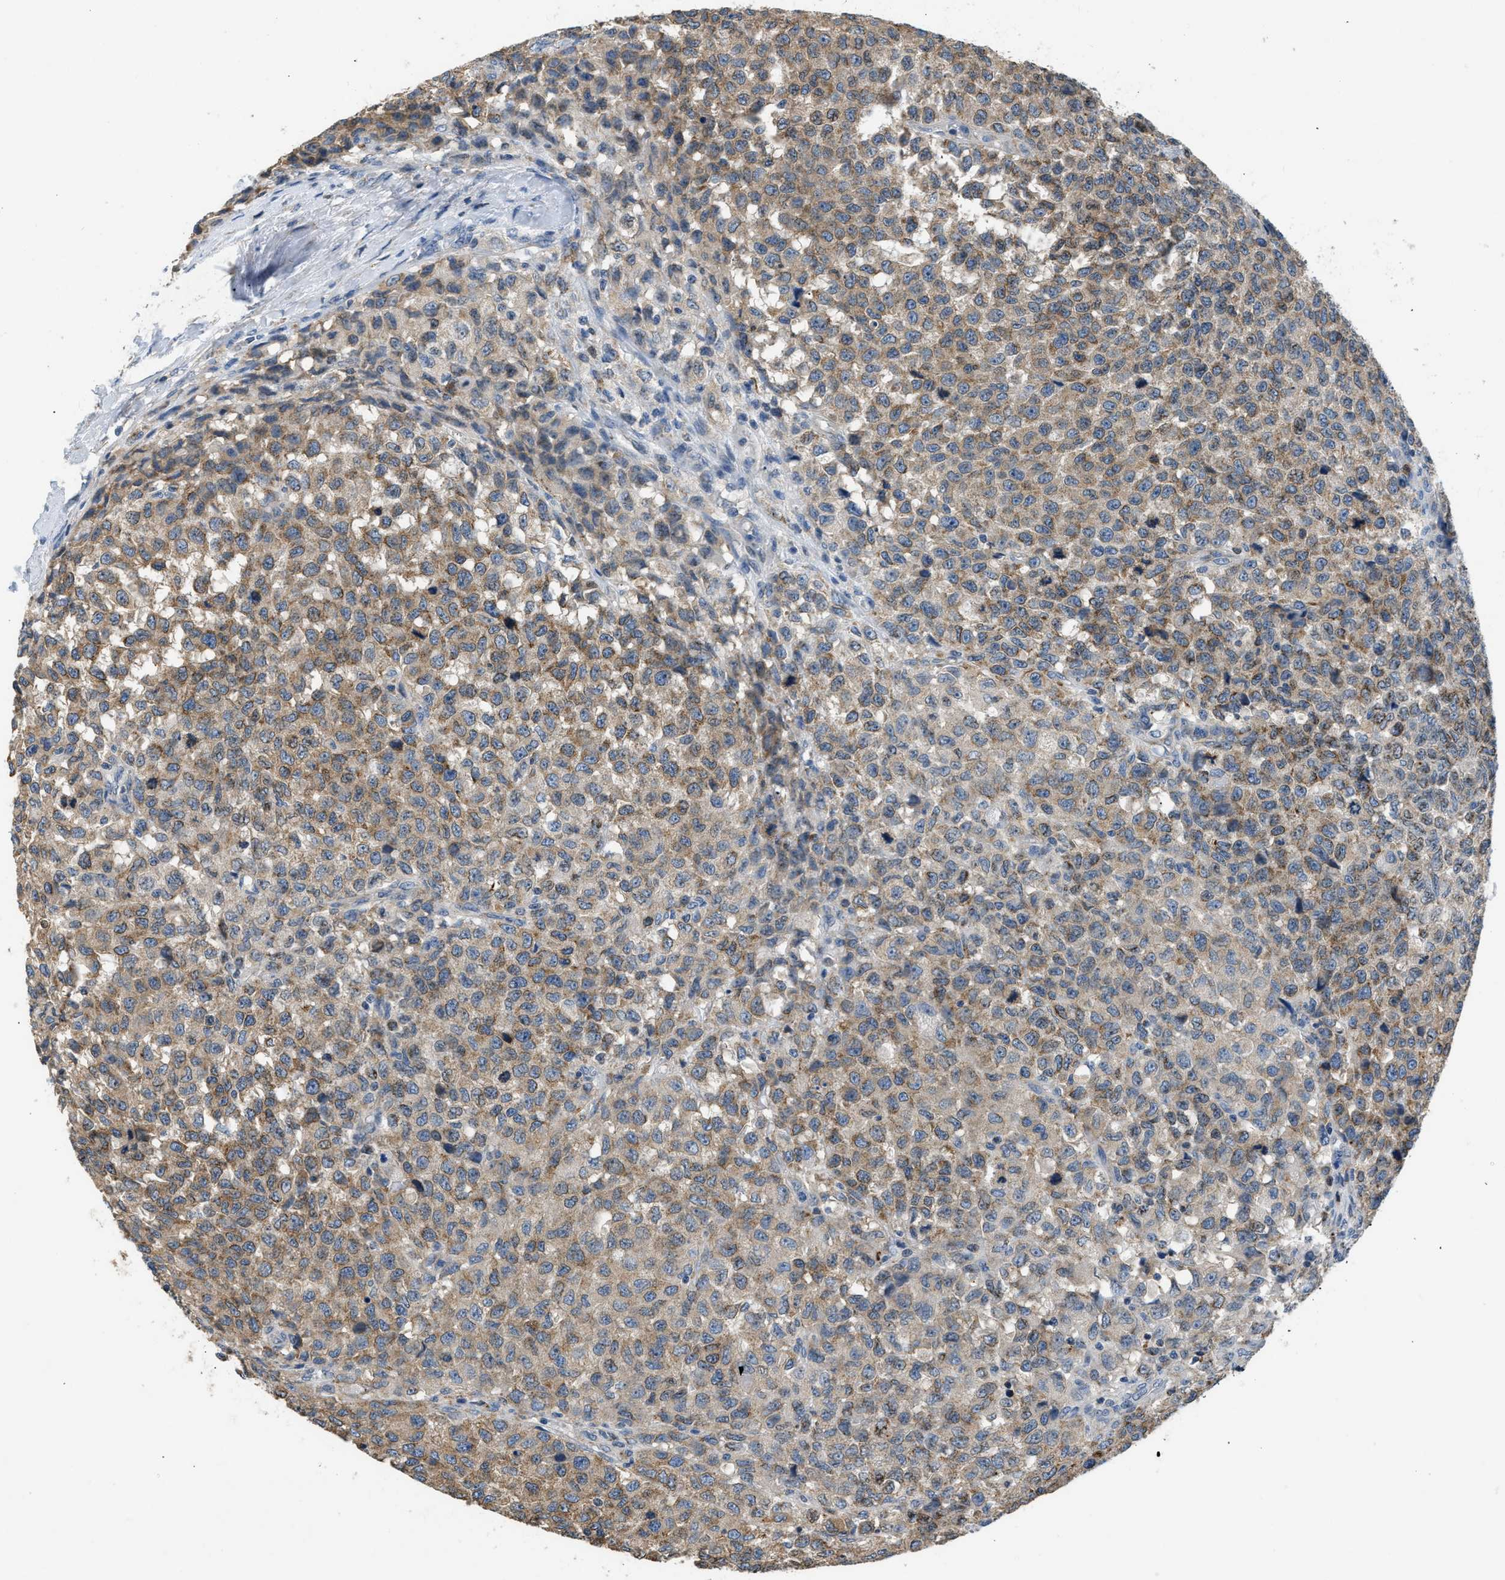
{"staining": {"intensity": "weak", "quantity": ">75%", "location": "cytoplasmic/membranous"}, "tissue": "testis cancer", "cell_type": "Tumor cells", "image_type": "cancer", "snomed": [{"axis": "morphology", "description": "Seminoma, NOS"}, {"axis": "topography", "description": "Testis"}], "caption": "An immunohistochemistry photomicrograph of tumor tissue is shown. Protein staining in brown shows weak cytoplasmic/membranous positivity in seminoma (testis) within tumor cells. (DAB (3,3'-diaminobenzidine) IHC with brightfield microscopy, high magnification).", "gene": "TOMM34", "patient": {"sex": "male", "age": 59}}